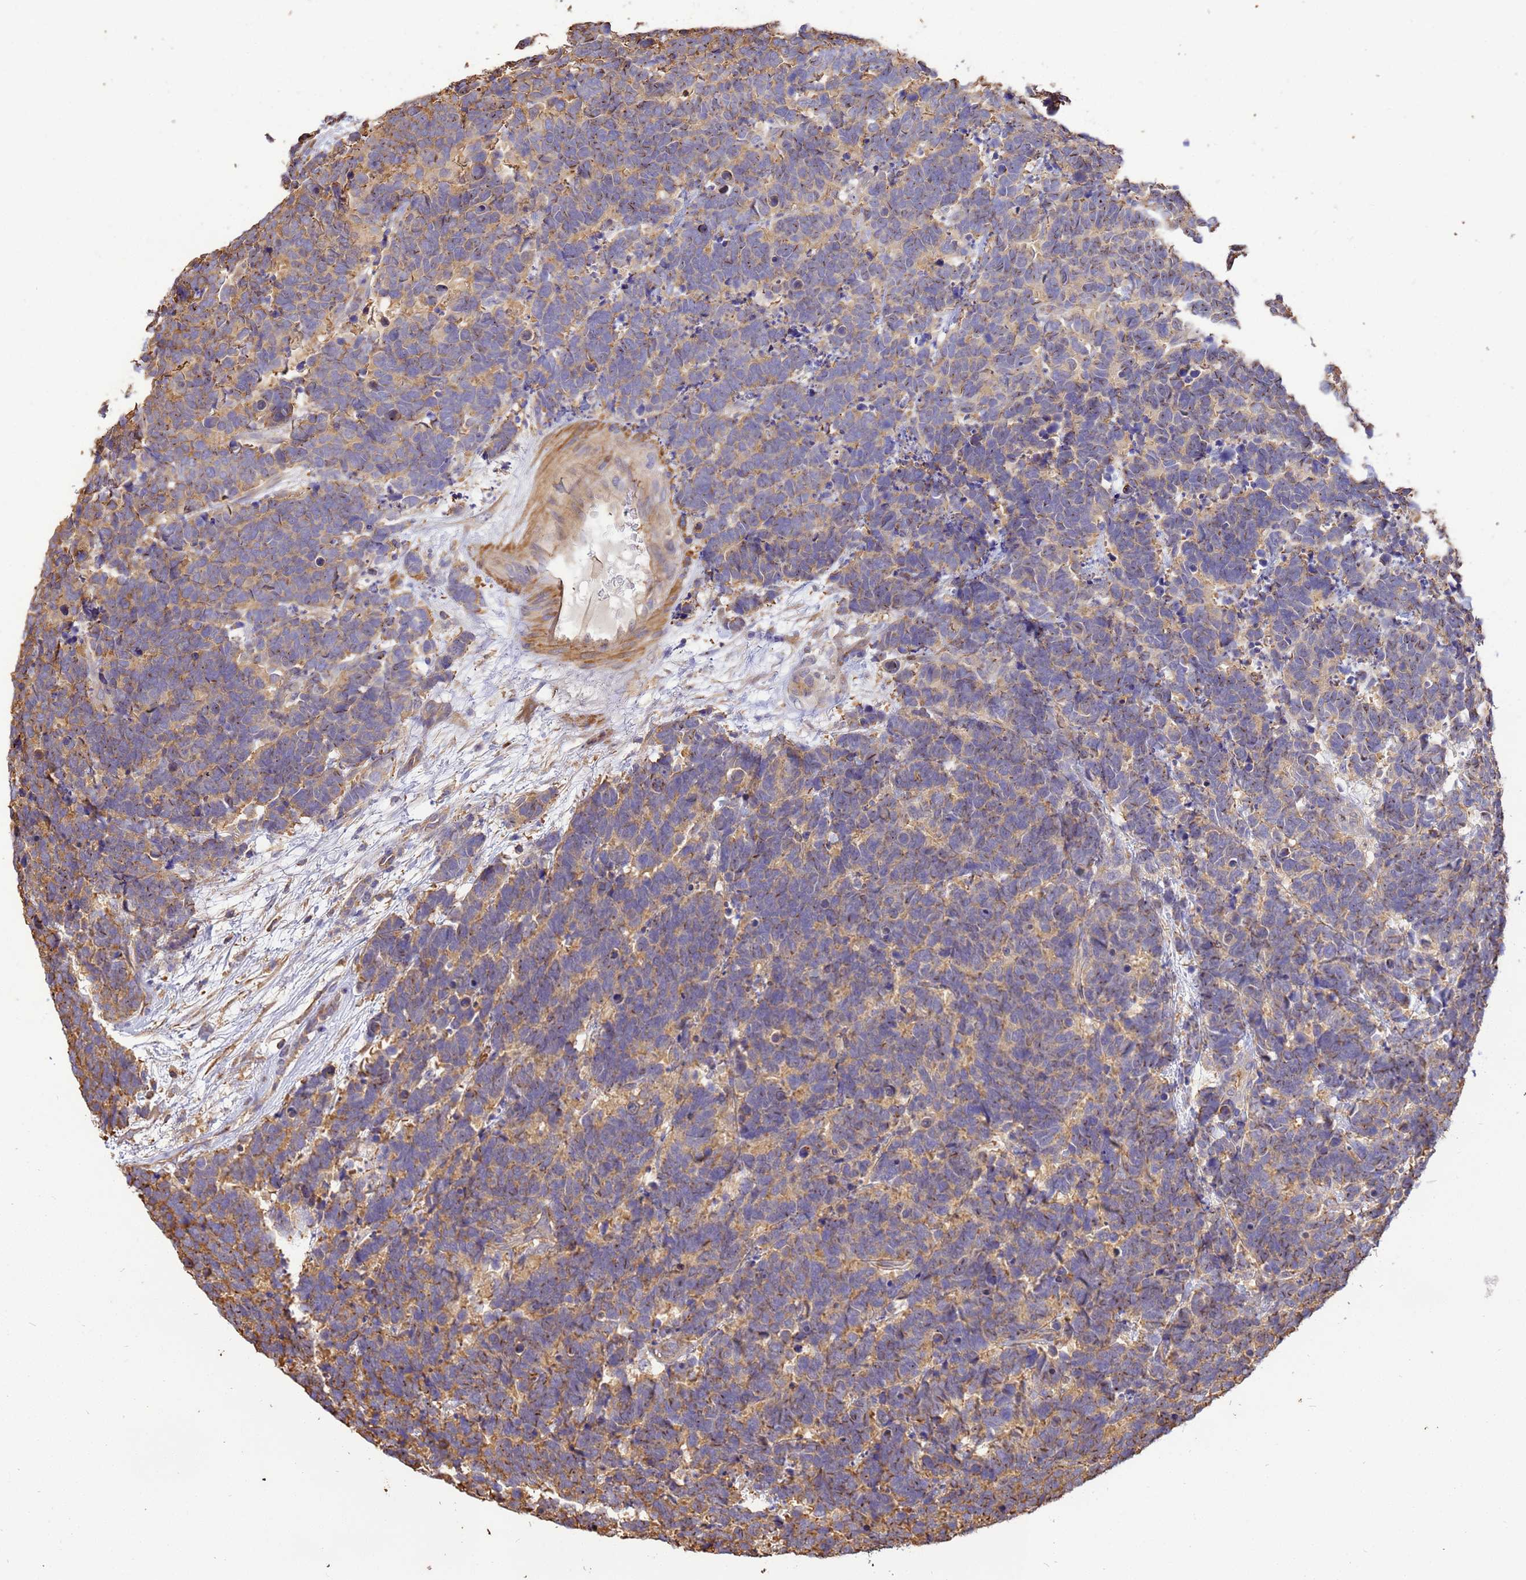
{"staining": {"intensity": "moderate", "quantity": ">75%", "location": "cytoplasmic/membranous"}, "tissue": "carcinoid", "cell_type": "Tumor cells", "image_type": "cancer", "snomed": [{"axis": "morphology", "description": "Carcinoma, NOS"}, {"axis": "morphology", "description": "Carcinoid, malignant, NOS"}, {"axis": "topography", "description": "Urinary bladder"}], "caption": "Carcinoid stained with immunohistochemistry (IHC) reveals moderate cytoplasmic/membranous expression in about >75% of tumor cells.", "gene": "WDR64", "patient": {"sex": "male", "age": 57}}